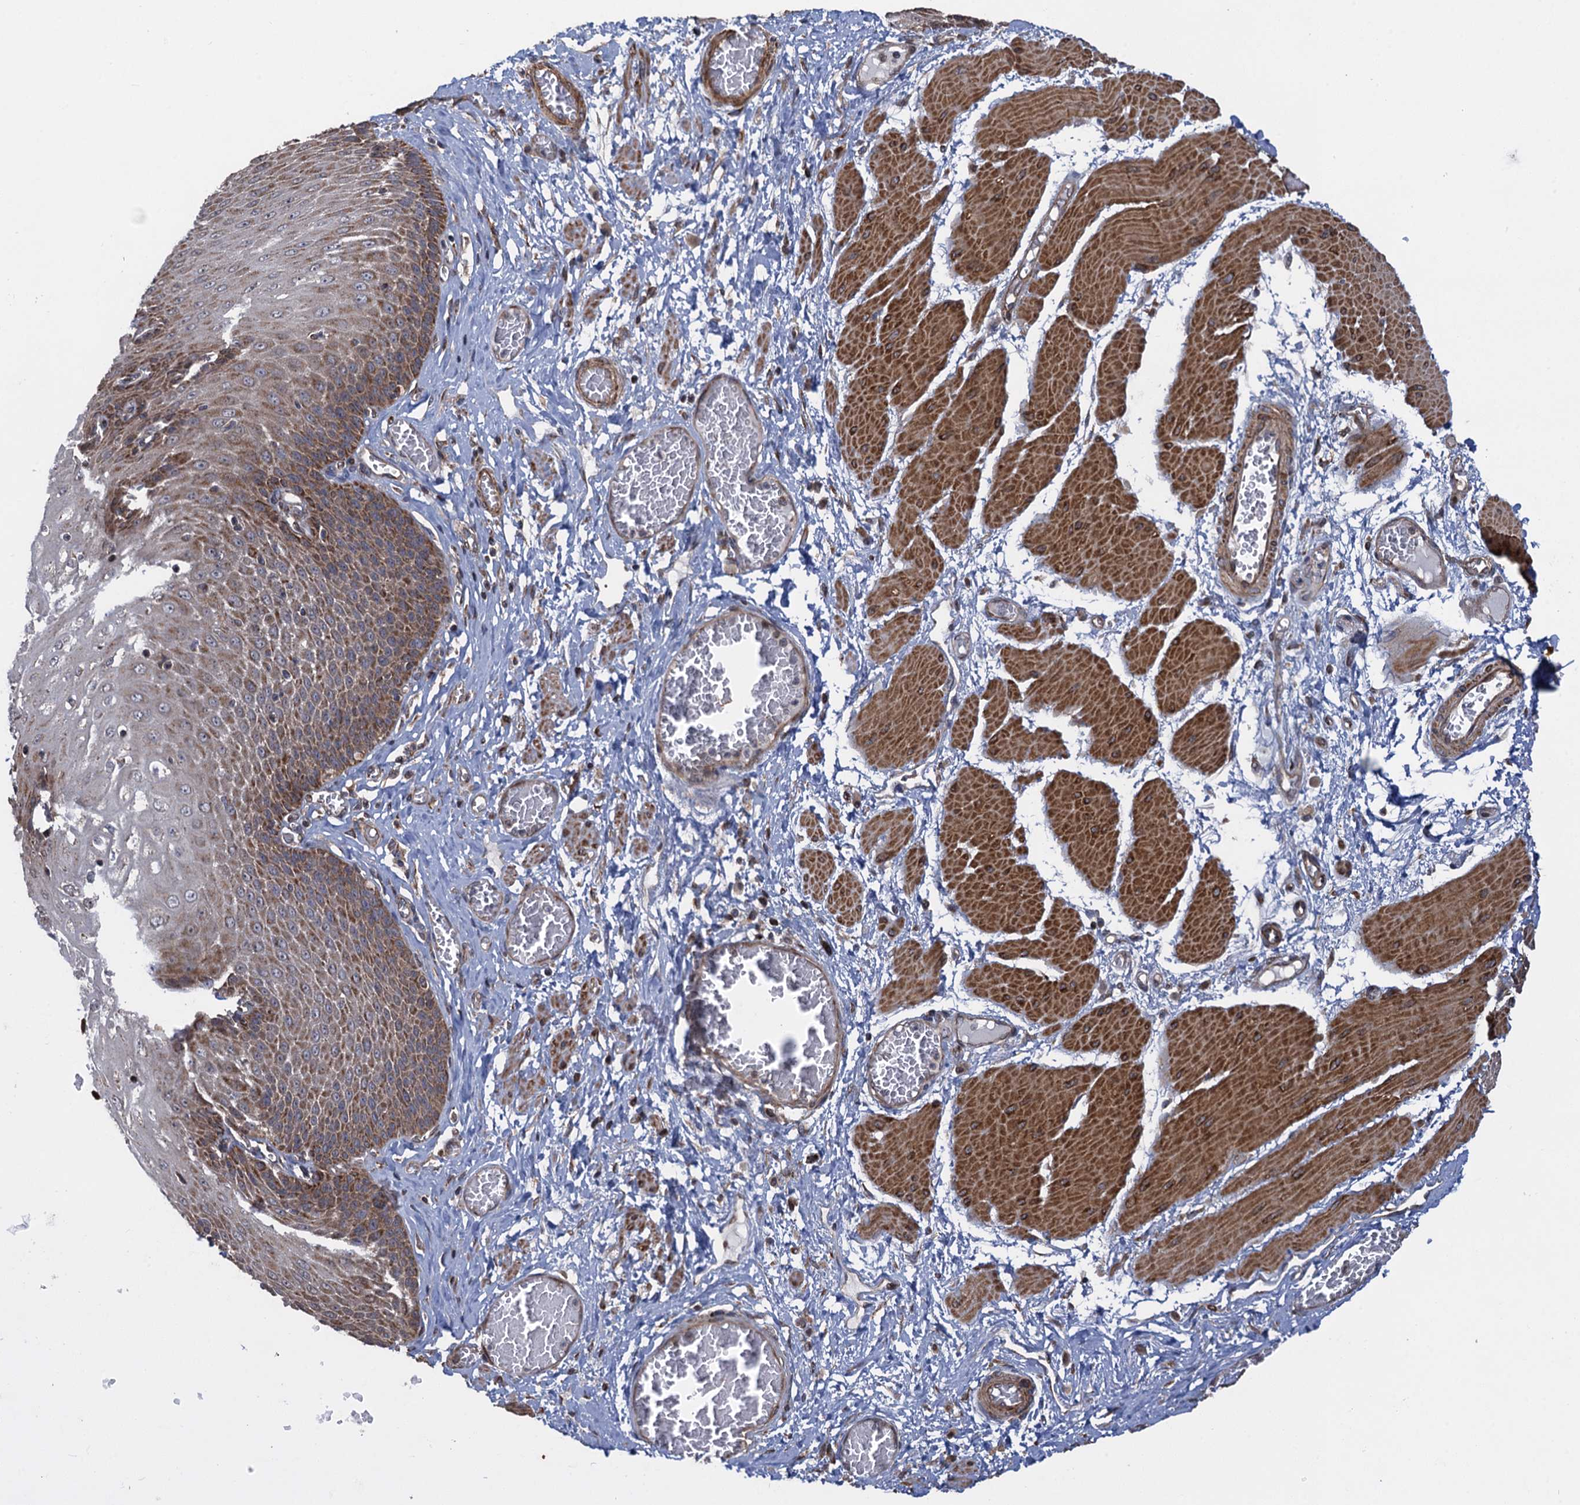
{"staining": {"intensity": "strong", "quantity": ">75%", "location": "cytoplasmic/membranous"}, "tissue": "esophagus", "cell_type": "Squamous epithelial cells", "image_type": "normal", "snomed": [{"axis": "morphology", "description": "Normal tissue, NOS"}, {"axis": "topography", "description": "Esophagus"}], "caption": "A brown stain shows strong cytoplasmic/membranous positivity of a protein in squamous epithelial cells of unremarkable human esophagus. The staining is performed using DAB (3,3'-diaminobenzidine) brown chromogen to label protein expression. The nuclei are counter-stained blue using hematoxylin.", "gene": "HAUS1", "patient": {"sex": "male", "age": 60}}